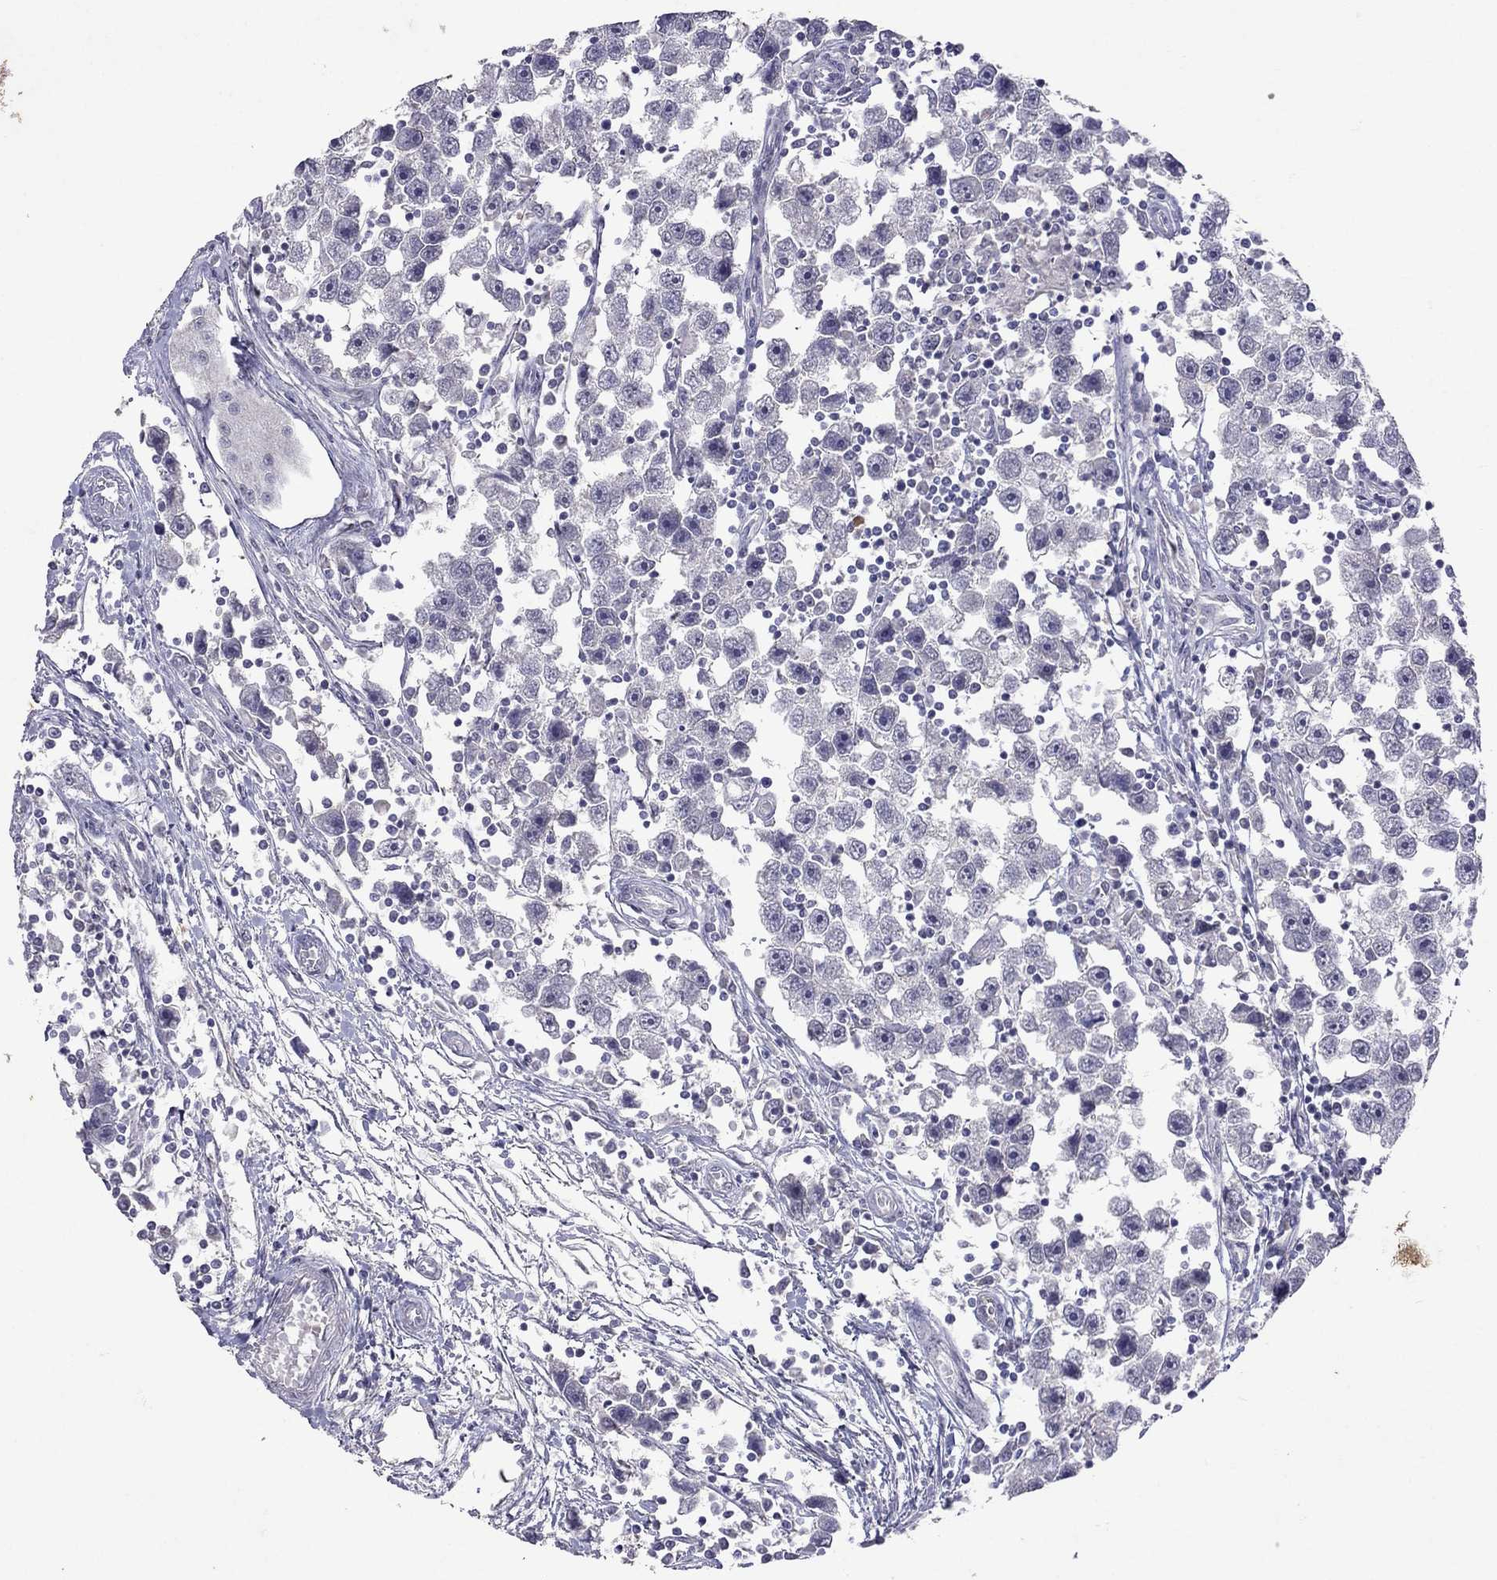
{"staining": {"intensity": "negative", "quantity": "none", "location": "none"}, "tissue": "testis cancer", "cell_type": "Tumor cells", "image_type": "cancer", "snomed": [{"axis": "morphology", "description": "Seminoma, NOS"}, {"axis": "topography", "description": "Testis"}], "caption": "This is an immunohistochemistry histopathology image of human testis cancer. There is no expression in tumor cells.", "gene": "FST", "patient": {"sex": "male", "age": 30}}